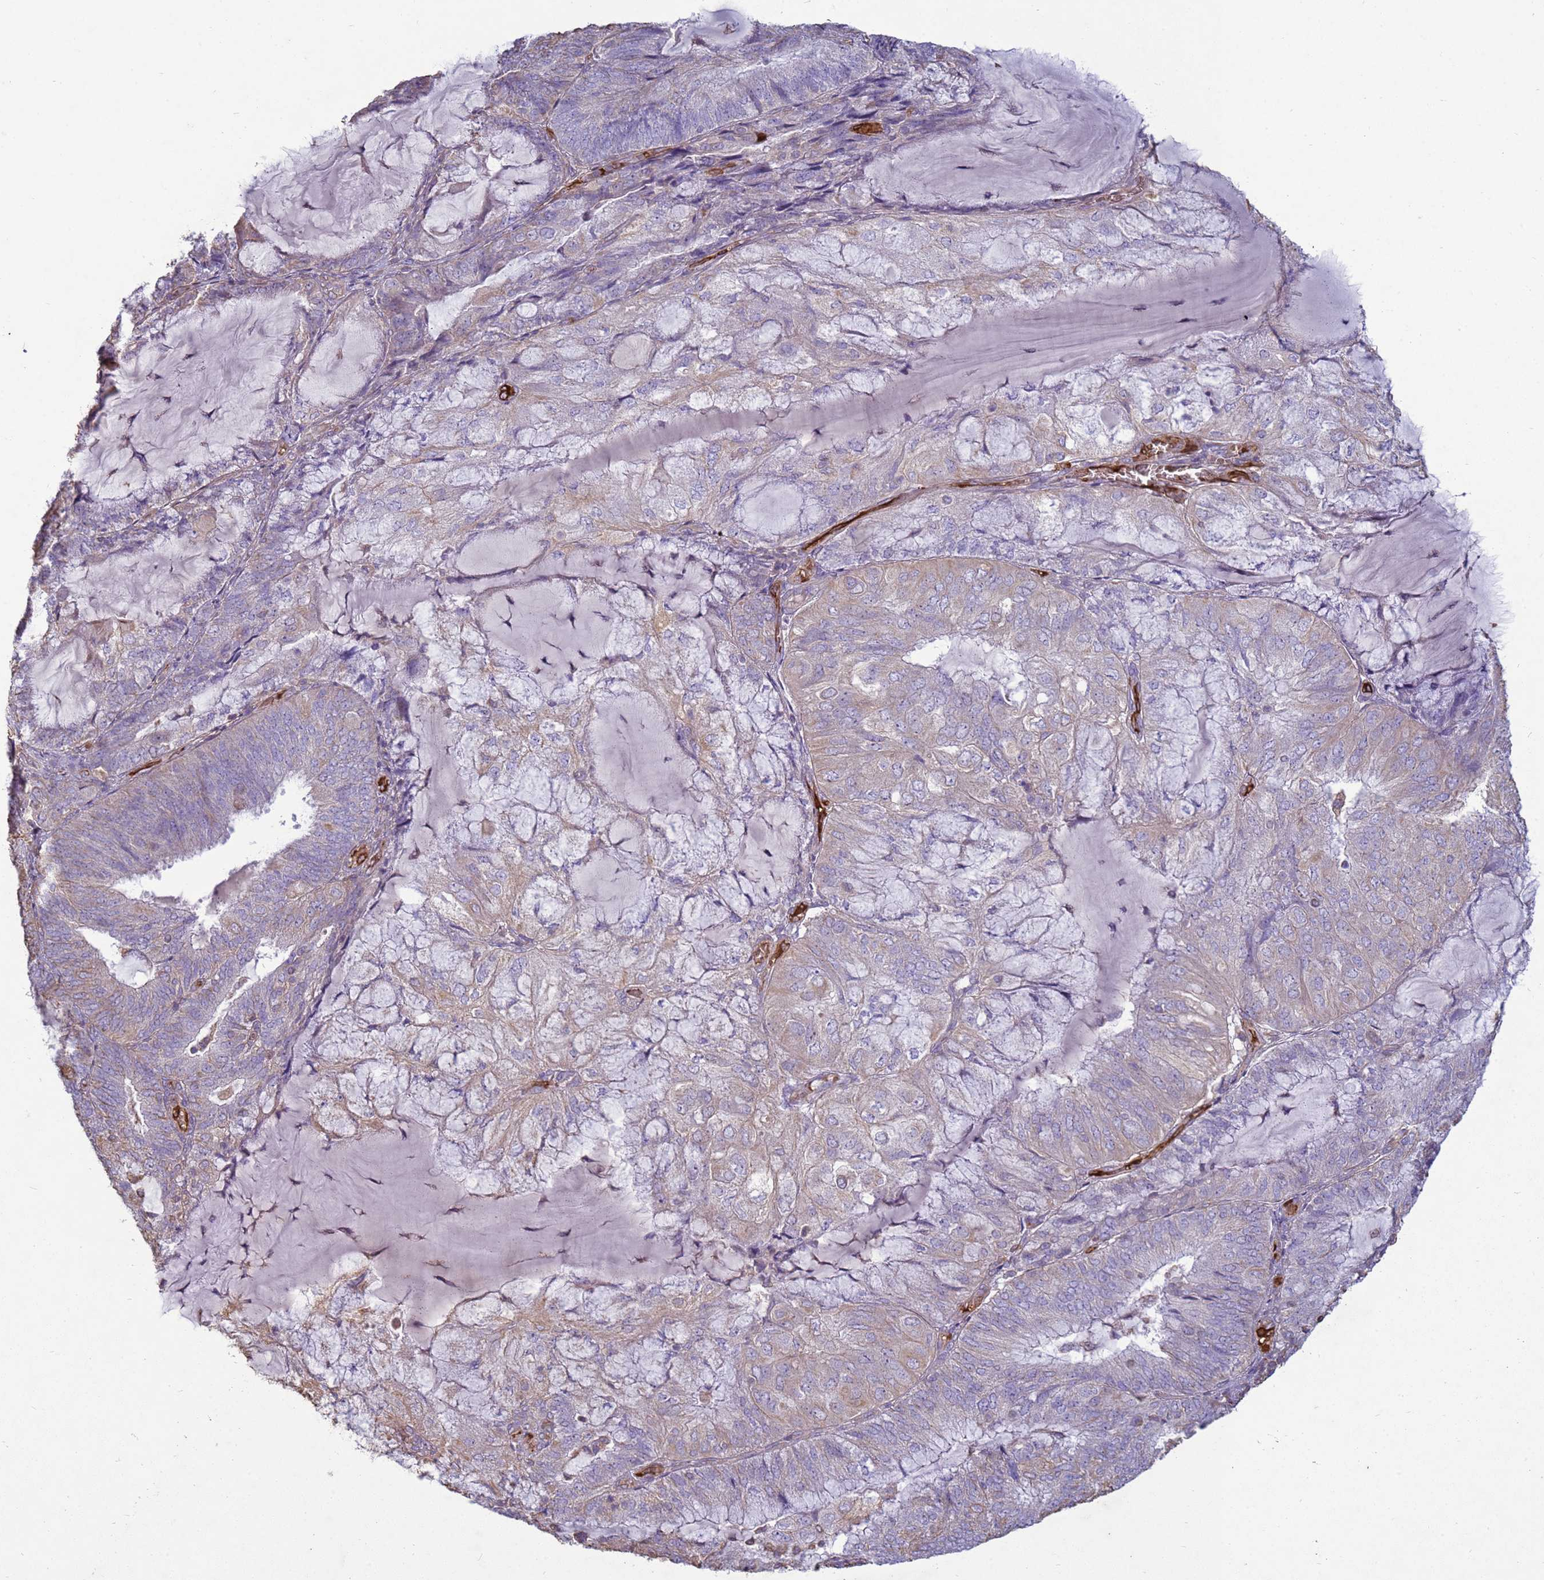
{"staining": {"intensity": "weak", "quantity": "25%-75%", "location": "cytoplasmic/membranous"}, "tissue": "endometrial cancer", "cell_type": "Tumor cells", "image_type": "cancer", "snomed": [{"axis": "morphology", "description": "Adenocarcinoma, NOS"}, {"axis": "topography", "description": "Endometrium"}], "caption": "Protein staining of endometrial adenocarcinoma tissue displays weak cytoplasmic/membranous expression in about 25%-75% of tumor cells.", "gene": "SGIP1", "patient": {"sex": "female", "age": 81}}